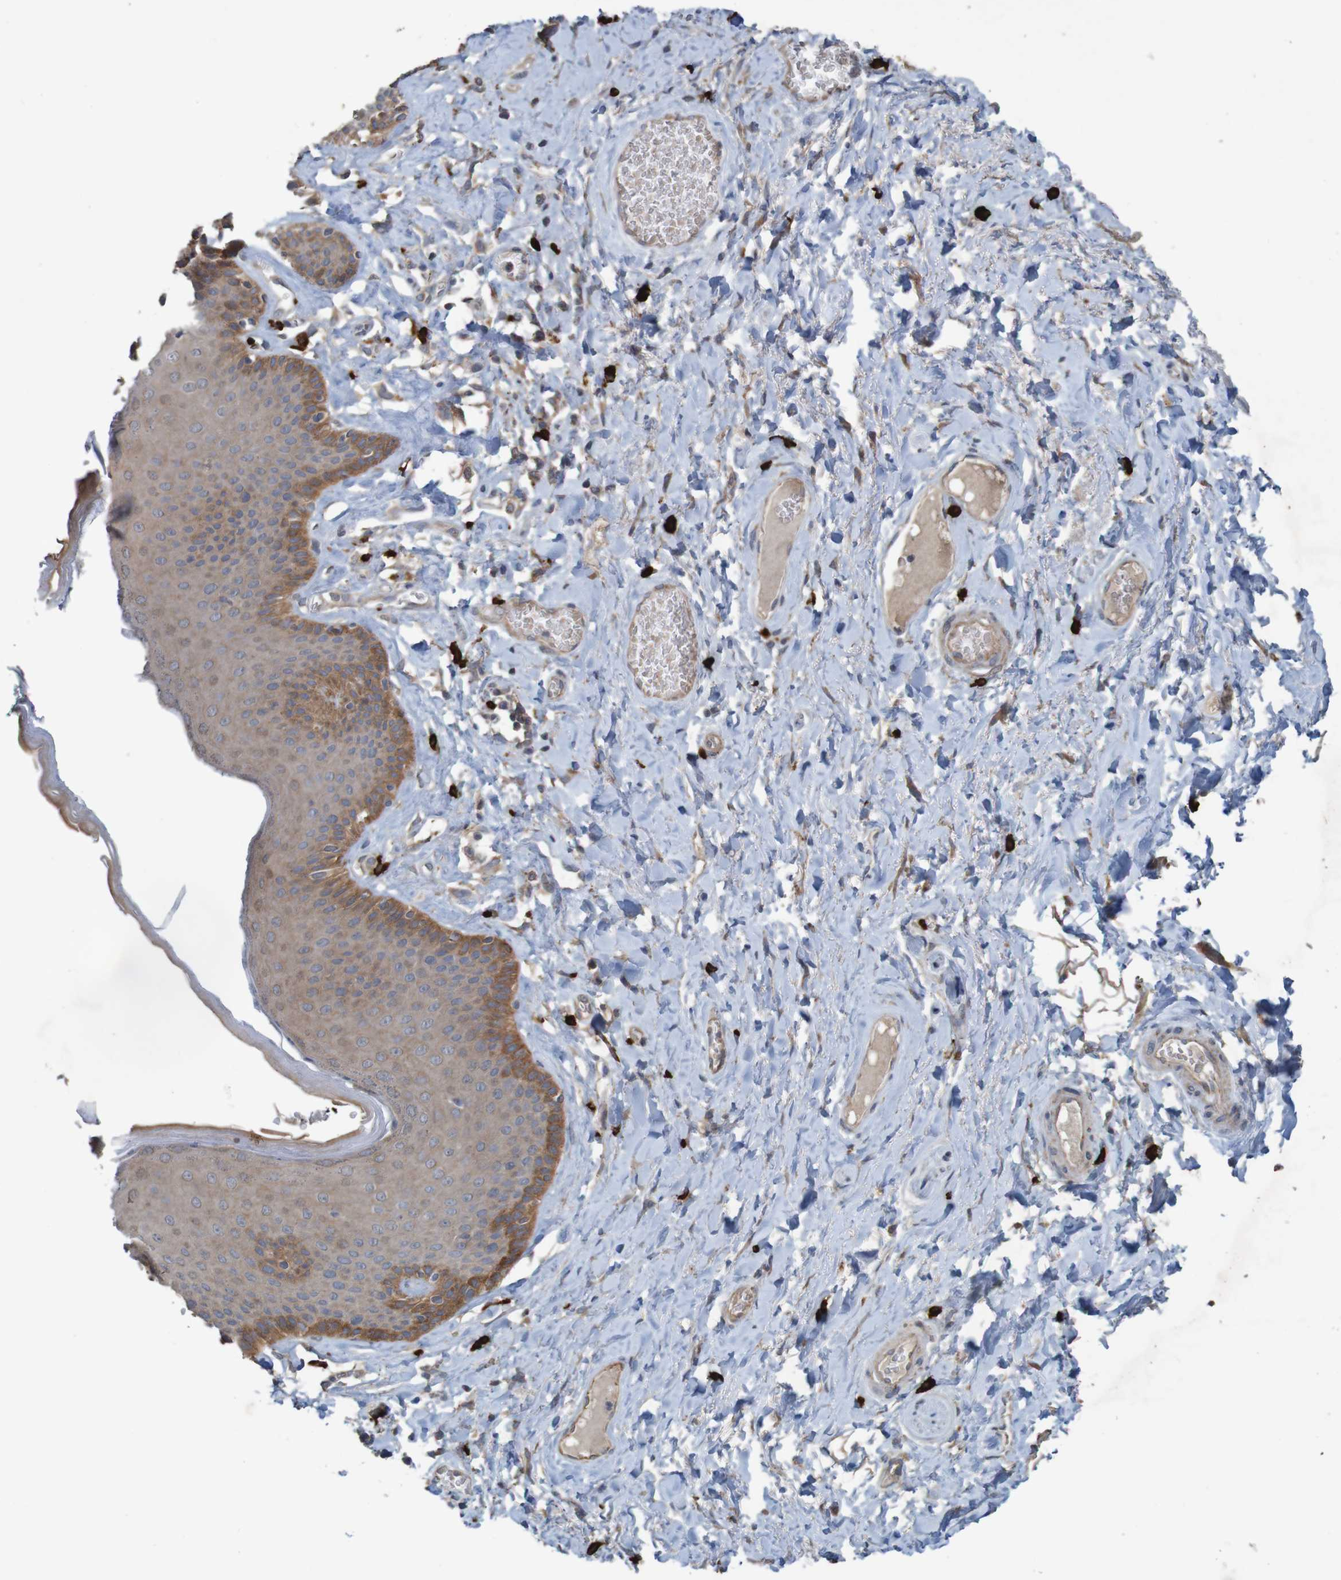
{"staining": {"intensity": "moderate", "quantity": ">75%", "location": "cytoplasmic/membranous"}, "tissue": "skin", "cell_type": "Epidermal cells", "image_type": "normal", "snomed": [{"axis": "morphology", "description": "Normal tissue, NOS"}, {"axis": "topography", "description": "Anal"}], "caption": "A brown stain labels moderate cytoplasmic/membranous staining of a protein in epidermal cells of benign skin. Using DAB (3,3'-diaminobenzidine) (brown) and hematoxylin (blue) stains, captured at high magnification using brightfield microscopy.", "gene": "B3GAT2", "patient": {"sex": "male", "age": 69}}